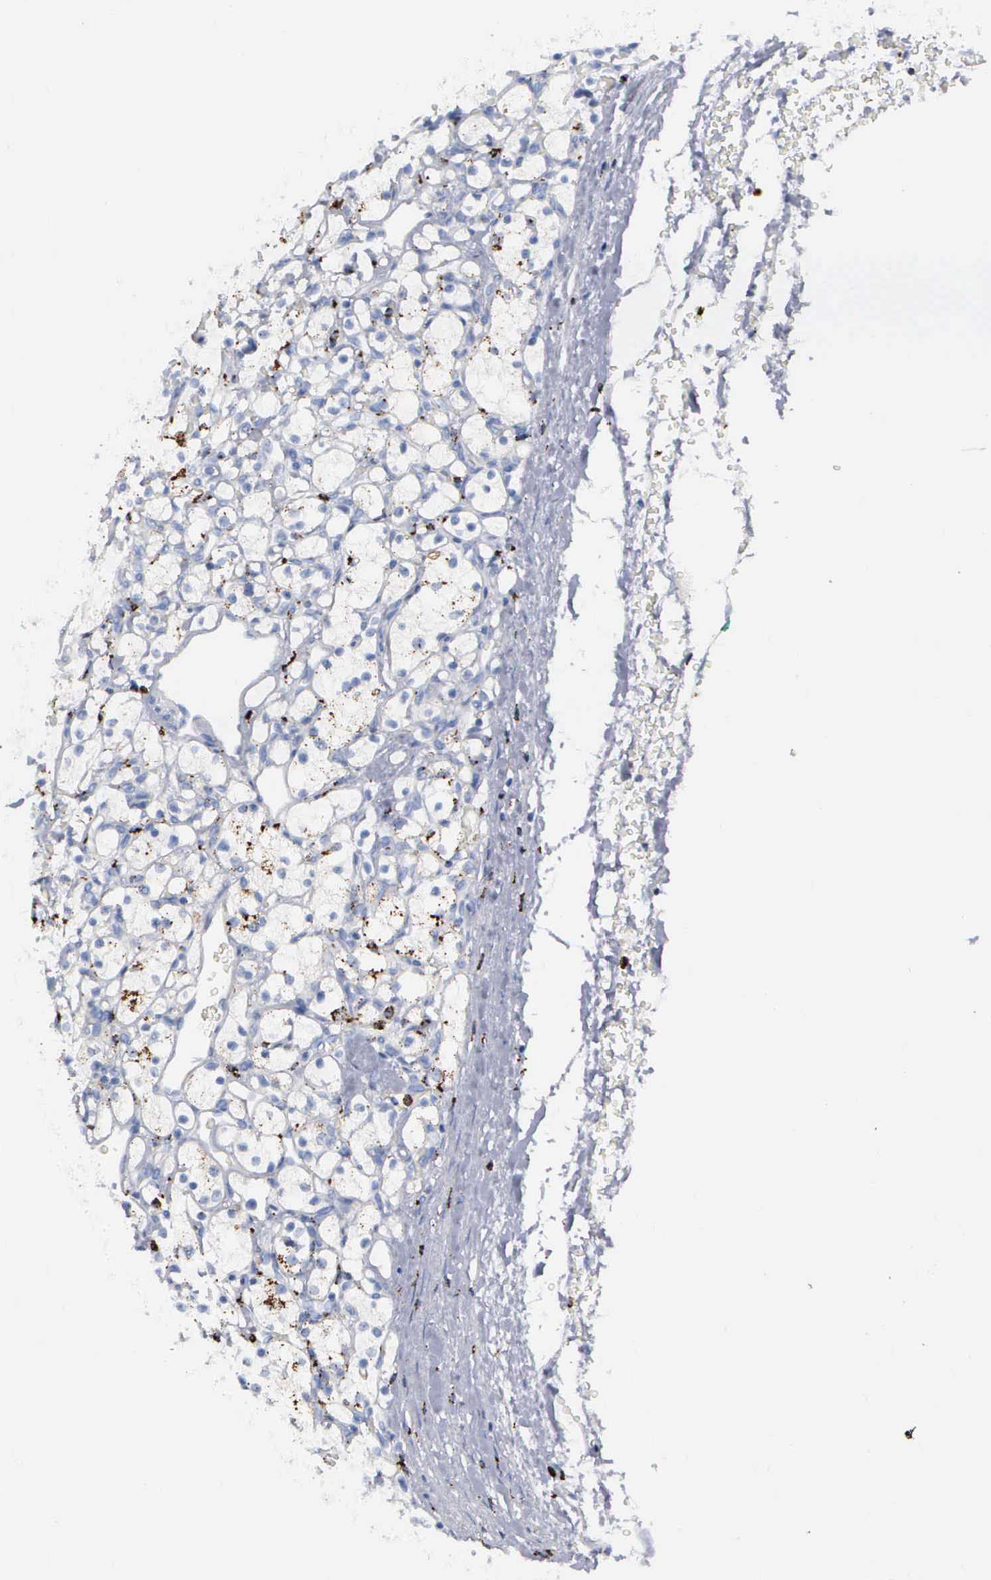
{"staining": {"intensity": "moderate", "quantity": "<25%", "location": "cytoplasmic/membranous"}, "tissue": "renal cancer", "cell_type": "Tumor cells", "image_type": "cancer", "snomed": [{"axis": "morphology", "description": "Adenocarcinoma, NOS"}, {"axis": "topography", "description": "Kidney"}], "caption": "Protein analysis of renal cancer (adenocarcinoma) tissue displays moderate cytoplasmic/membranous positivity in about <25% of tumor cells.", "gene": "CTSH", "patient": {"sex": "female", "age": 83}}